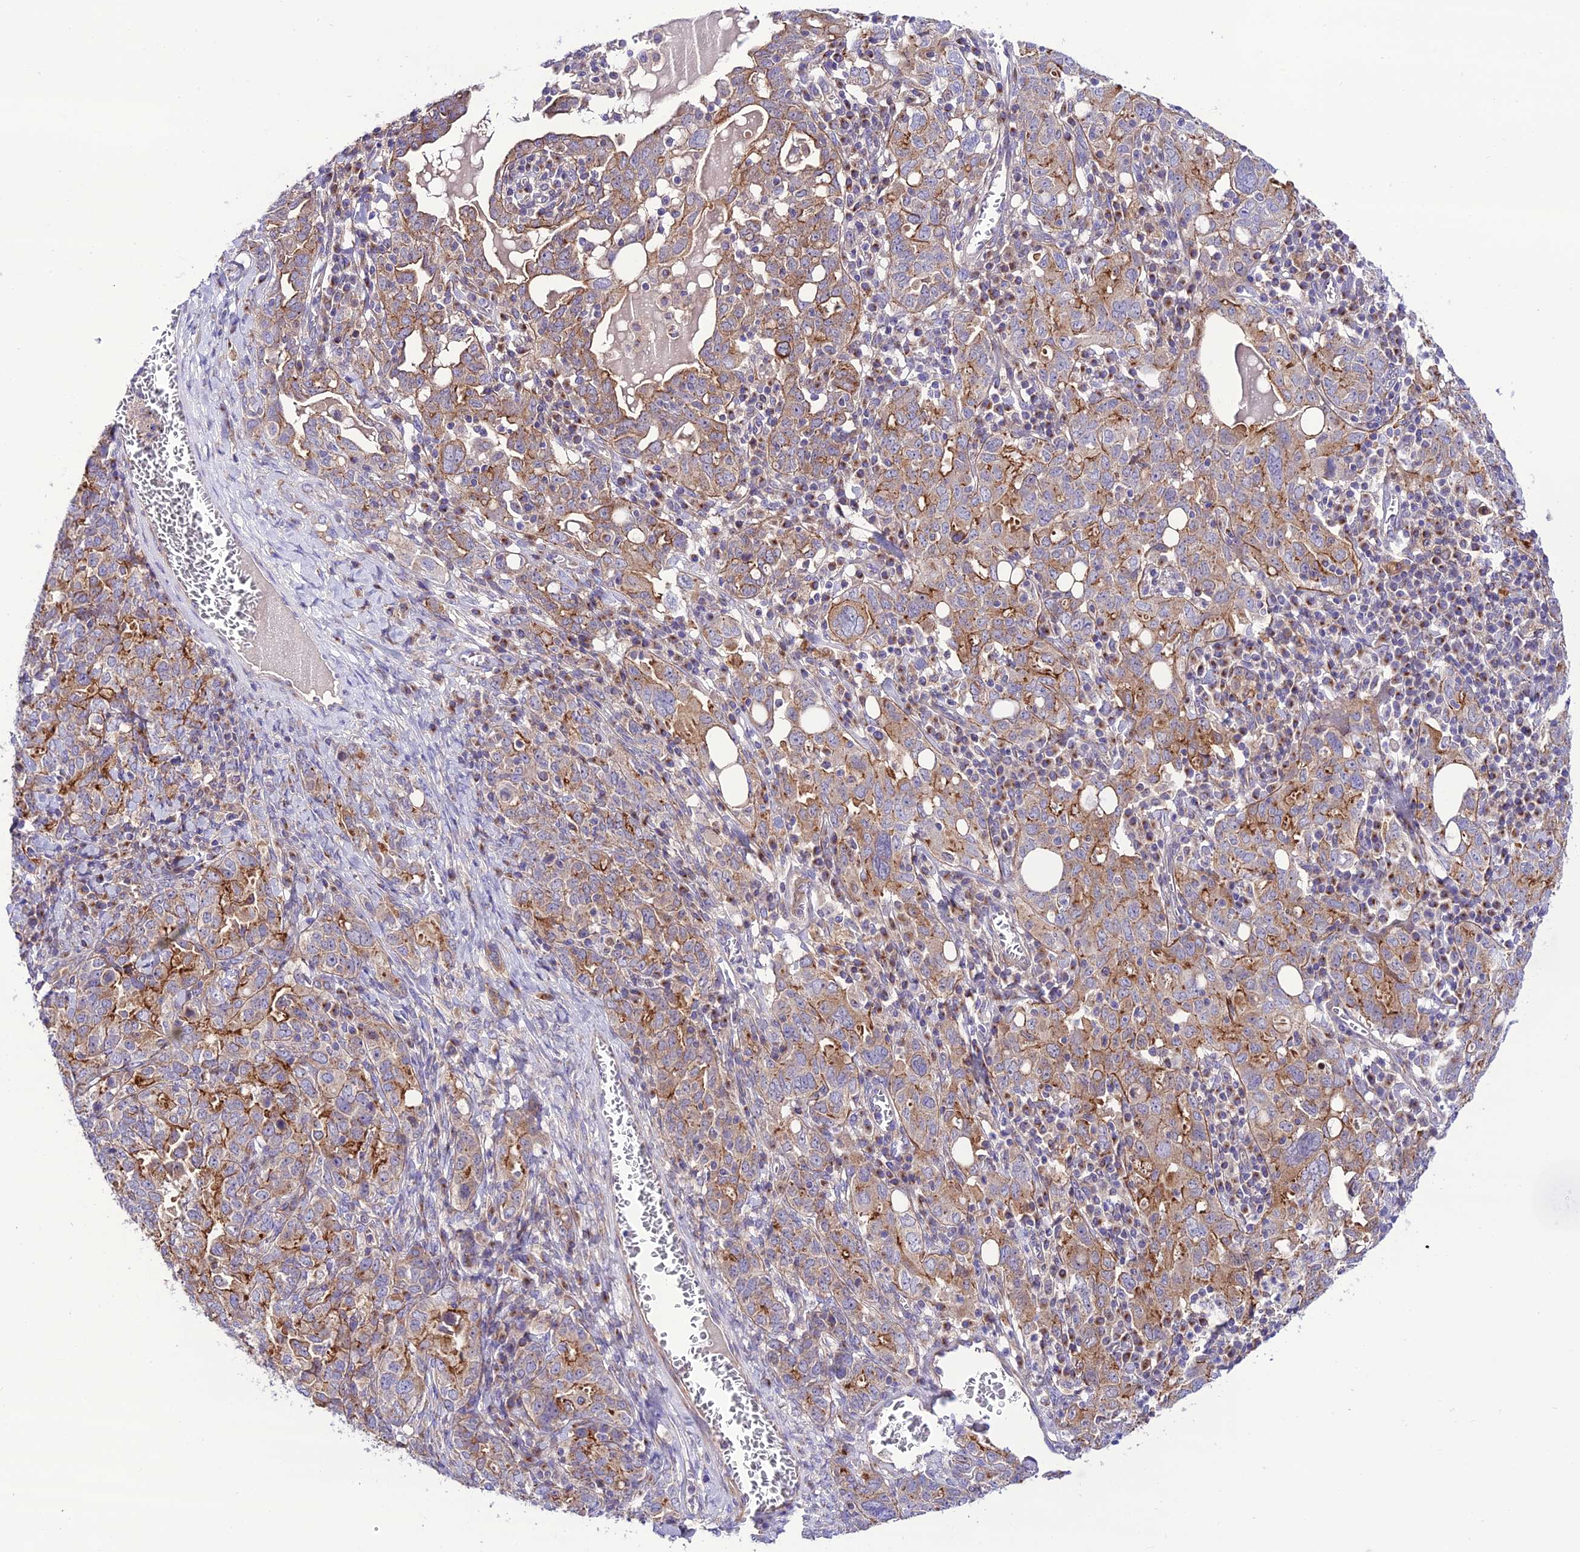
{"staining": {"intensity": "strong", "quantity": "25%-75%", "location": "cytoplasmic/membranous"}, "tissue": "ovarian cancer", "cell_type": "Tumor cells", "image_type": "cancer", "snomed": [{"axis": "morphology", "description": "Carcinoma, endometroid"}, {"axis": "topography", "description": "Ovary"}], "caption": "Protein staining of endometroid carcinoma (ovarian) tissue exhibits strong cytoplasmic/membranous staining in approximately 25%-75% of tumor cells. (DAB (3,3'-diaminobenzidine) IHC with brightfield microscopy, high magnification).", "gene": "LACTB2", "patient": {"sex": "female", "age": 62}}